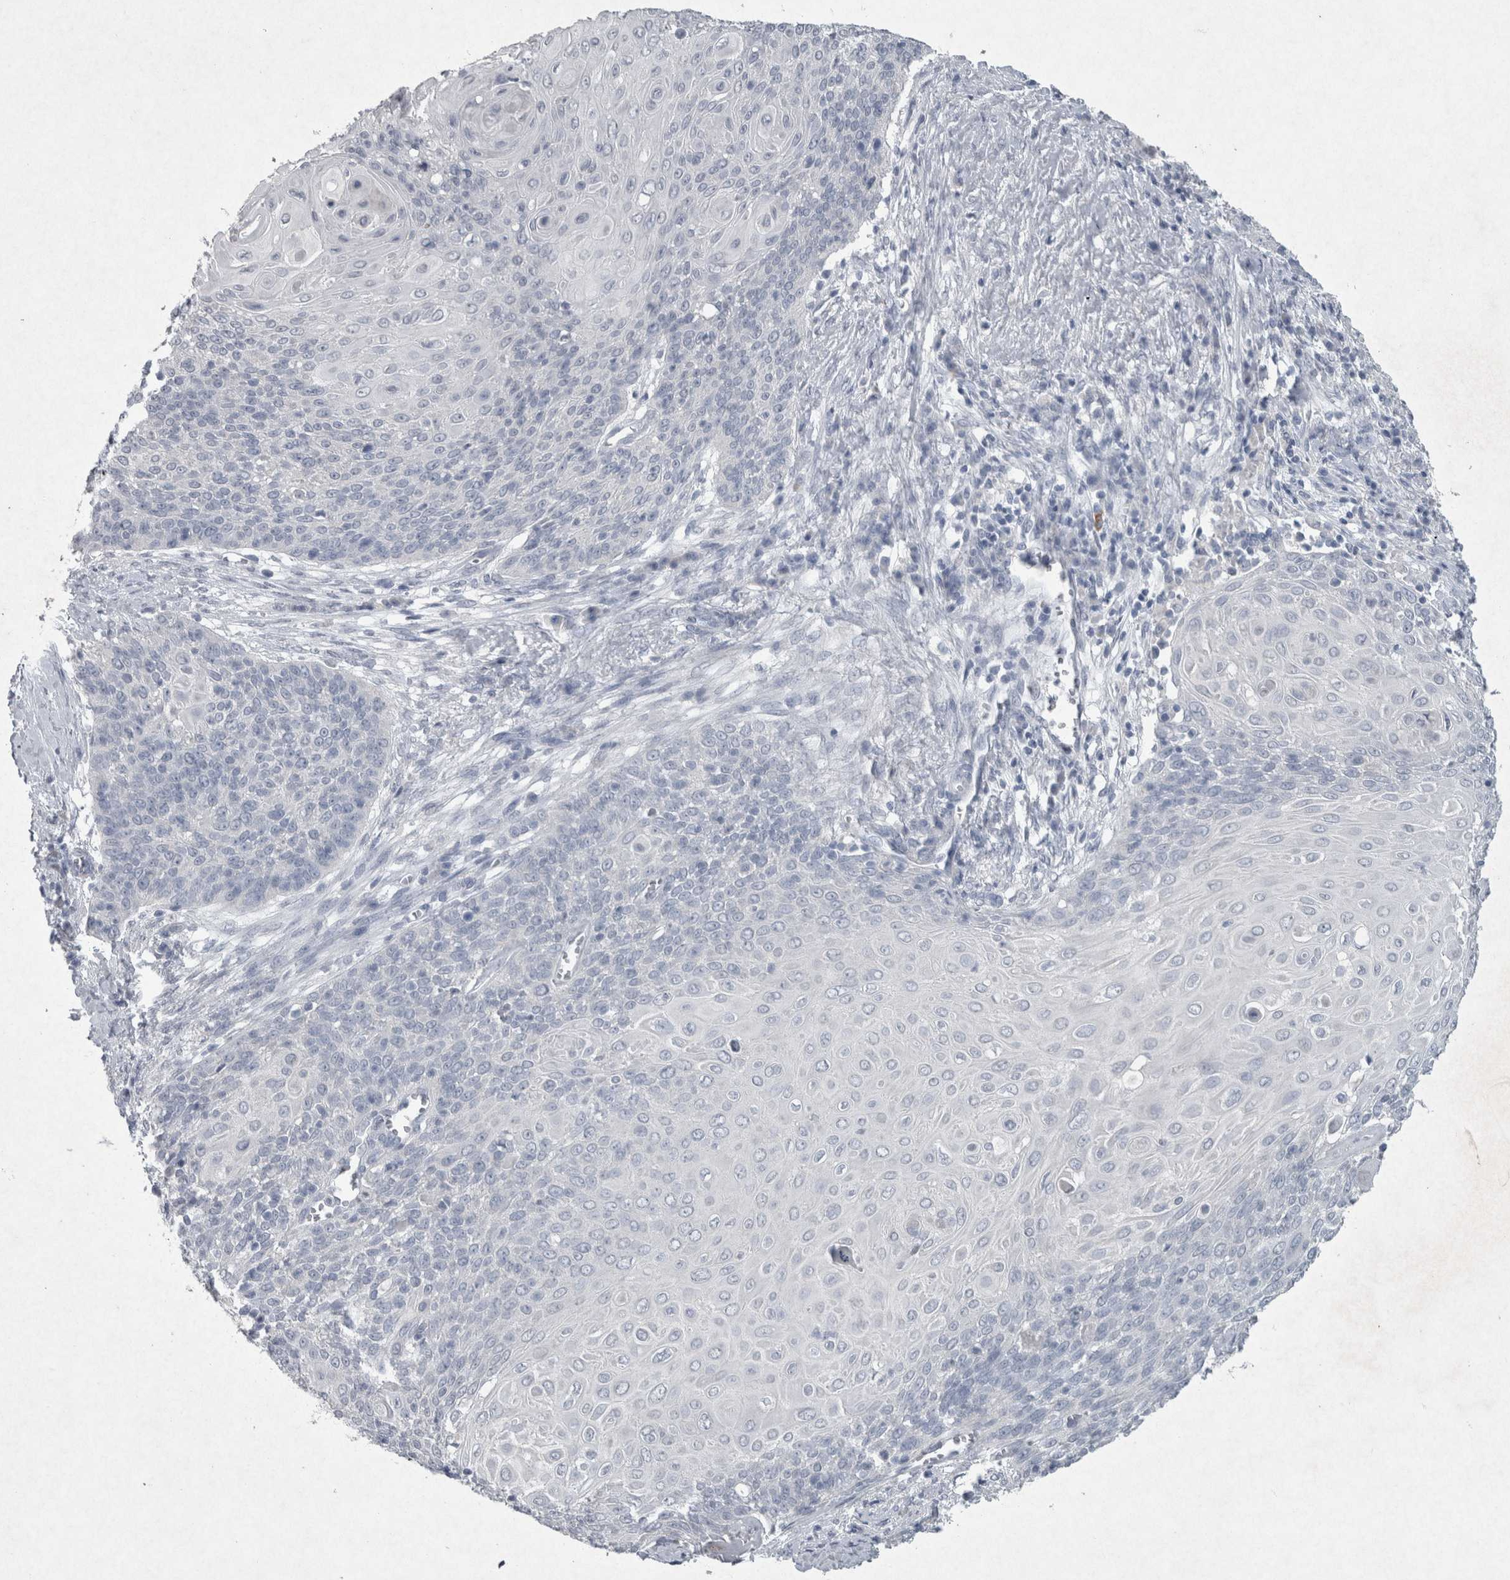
{"staining": {"intensity": "negative", "quantity": "none", "location": "none"}, "tissue": "cervical cancer", "cell_type": "Tumor cells", "image_type": "cancer", "snomed": [{"axis": "morphology", "description": "Squamous cell carcinoma, NOS"}, {"axis": "topography", "description": "Cervix"}], "caption": "Cervical squamous cell carcinoma stained for a protein using IHC reveals no positivity tumor cells.", "gene": "PDX1", "patient": {"sex": "female", "age": 39}}